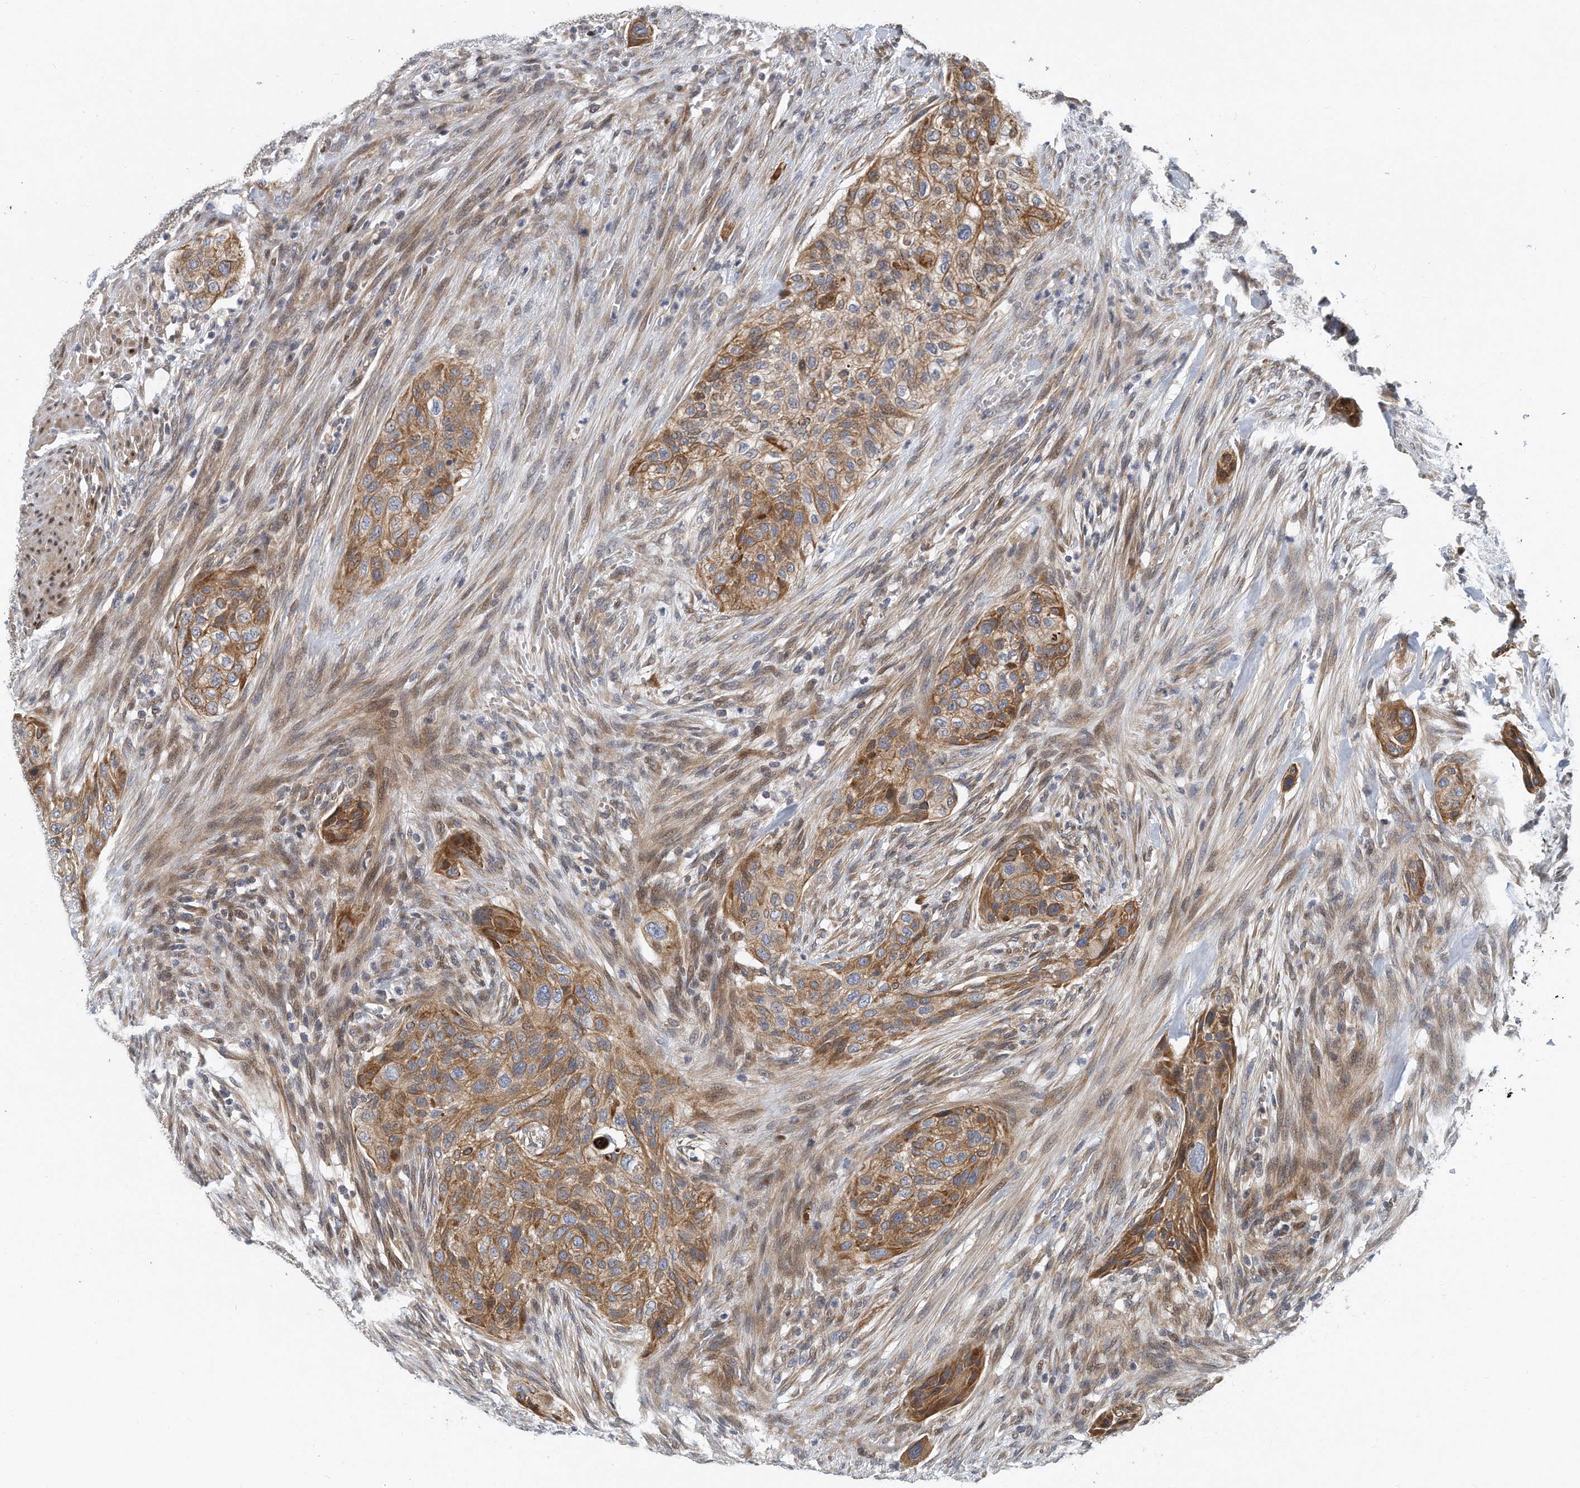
{"staining": {"intensity": "moderate", "quantity": ">75%", "location": "cytoplasmic/membranous"}, "tissue": "urothelial cancer", "cell_type": "Tumor cells", "image_type": "cancer", "snomed": [{"axis": "morphology", "description": "Urothelial carcinoma, High grade"}, {"axis": "topography", "description": "Urinary bladder"}], "caption": "Protein staining shows moderate cytoplasmic/membranous staining in about >75% of tumor cells in high-grade urothelial carcinoma. (DAB IHC with brightfield microscopy, high magnification).", "gene": "PCDH8", "patient": {"sex": "male", "age": 35}}